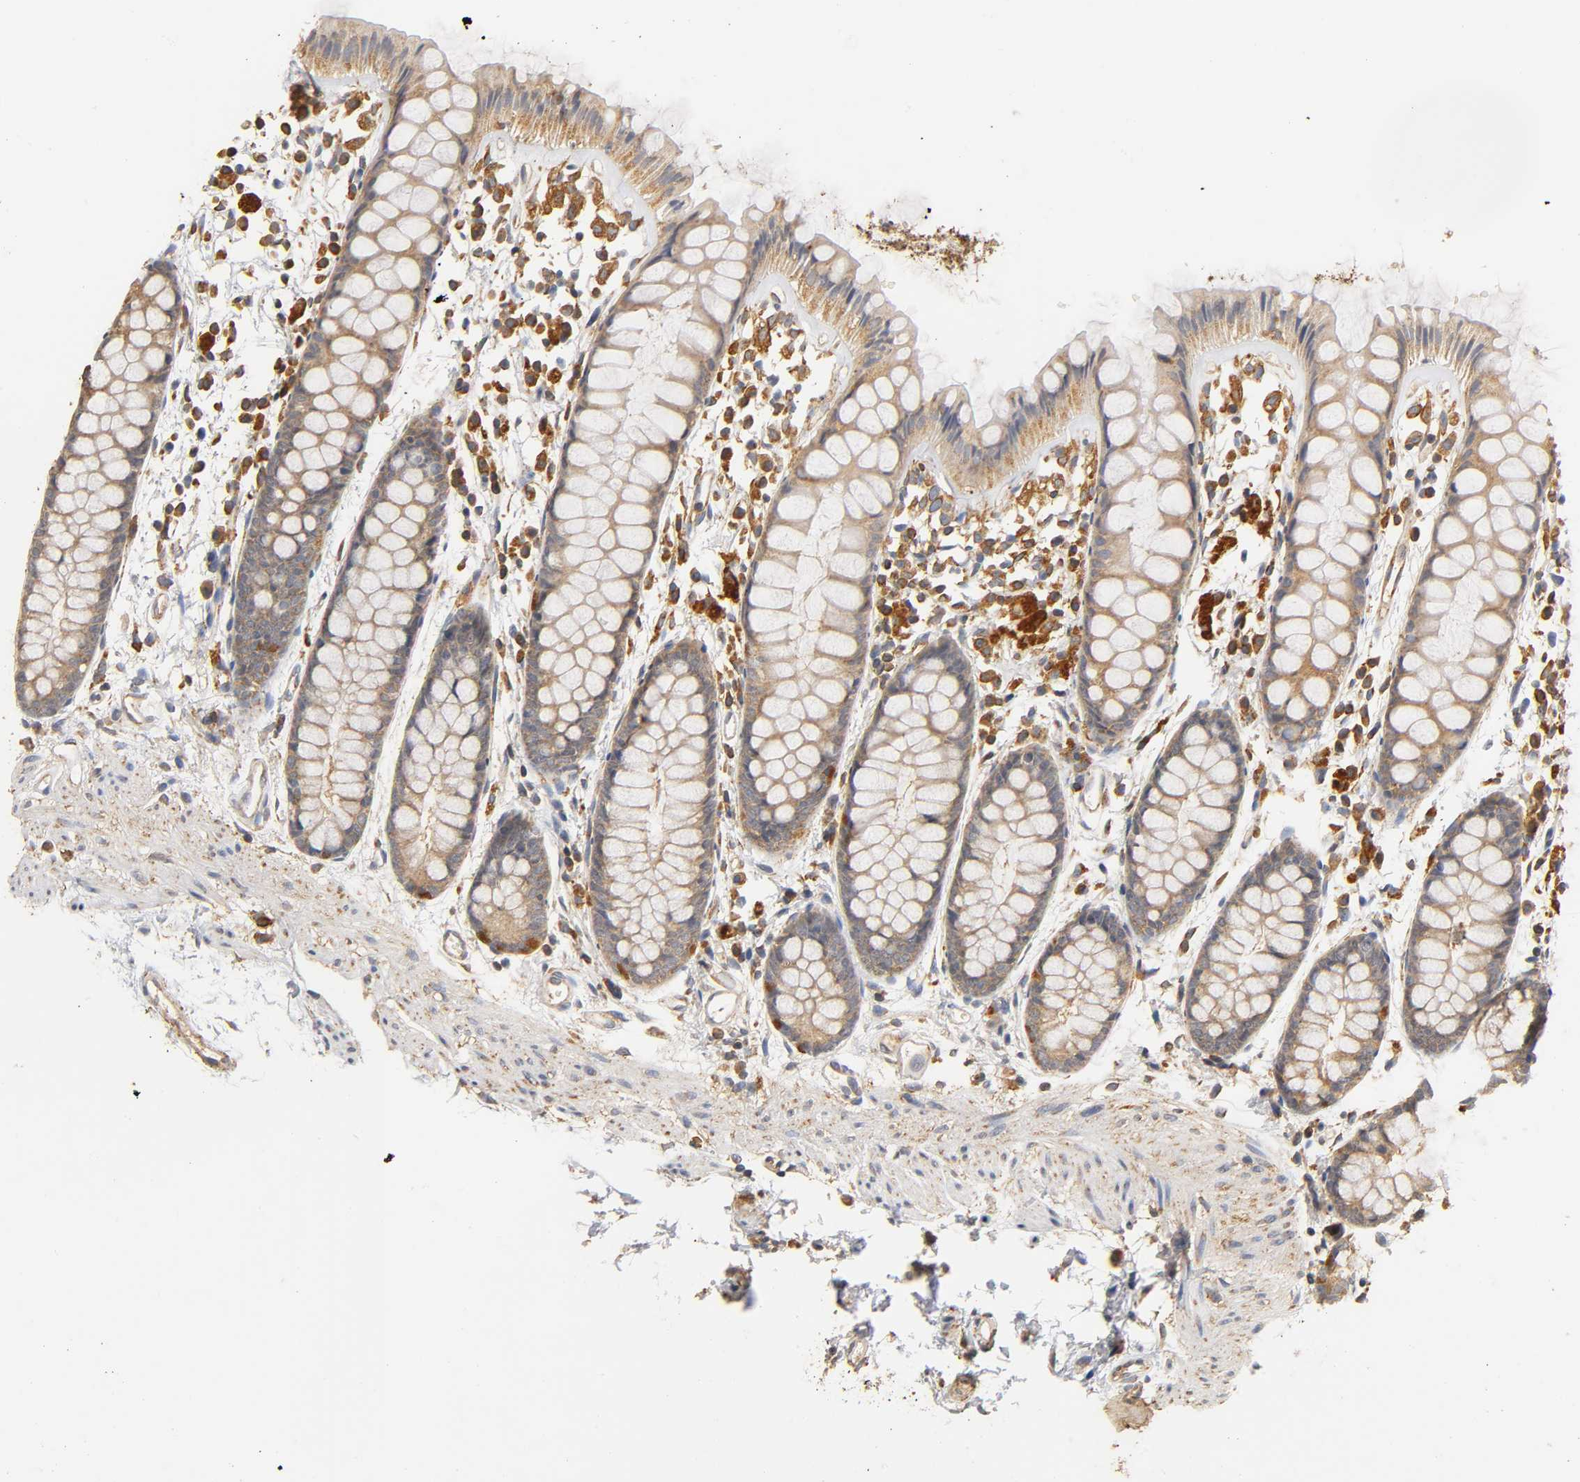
{"staining": {"intensity": "weak", "quantity": ">75%", "location": "cytoplasmic/membranous"}, "tissue": "rectum", "cell_type": "Glandular cells", "image_type": "normal", "snomed": [{"axis": "morphology", "description": "Normal tissue, NOS"}, {"axis": "topography", "description": "Rectum"}], "caption": "High-power microscopy captured an immunohistochemistry histopathology image of unremarkable rectum, revealing weak cytoplasmic/membranous positivity in approximately >75% of glandular cells. The staining was performed using DAB, with brown indicating positive protein expression. Nuclei are stained blue with hematoxylin.", "gene": "SCAP", "patient": {"sex": "female", "age": 66}}